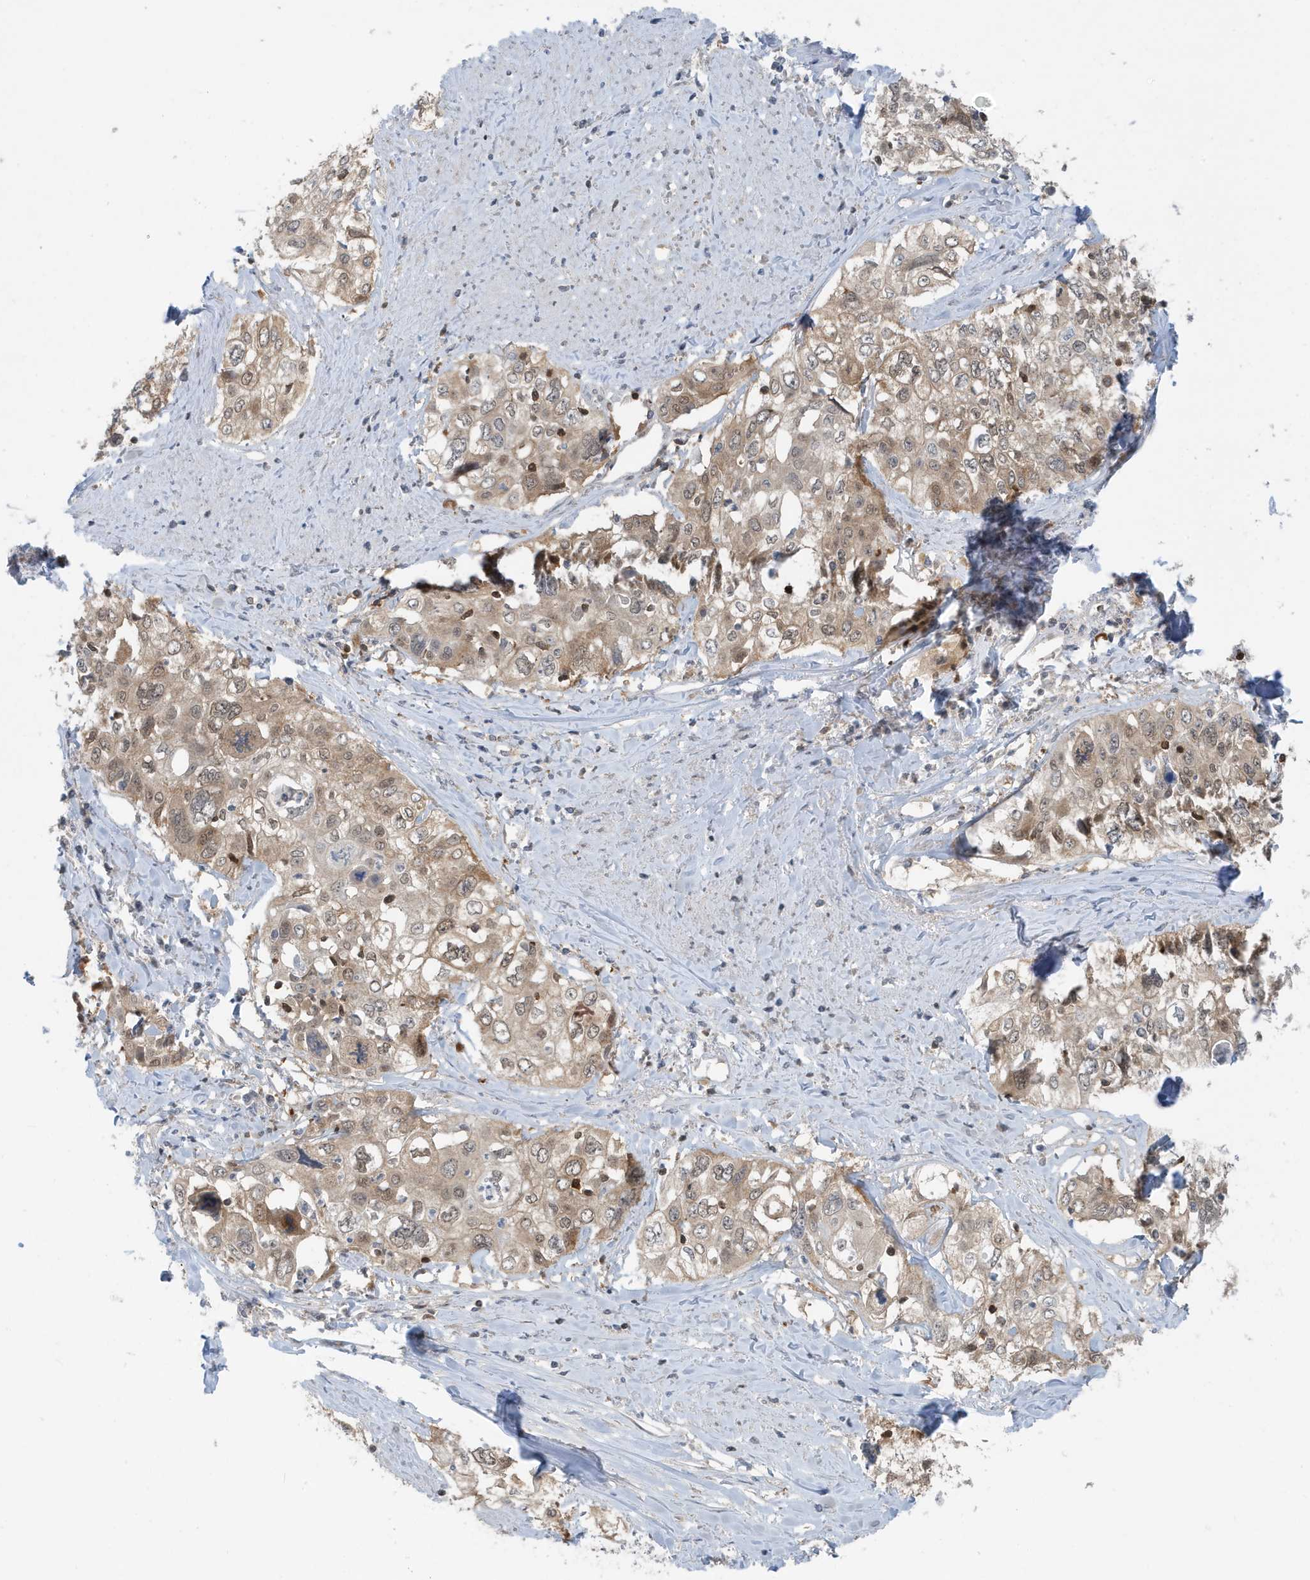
{"staining": {"intensity": "weak", "quantity": ">75%", "location": "cytoplasmic/membranous"}, "tissue": "cervical cancer", "cell_type": "Tumor cells", "image_type": "cancer", "snomed": [{"axis": "morphology", "description": "Squamous cell carcinoma, NOS"}, {"axis": "topography", "description": "Cervix"}], "caption": "This is a micrograph of IHC staining of cervical squamous cell carcinoma, which shows weak staining in the cytoplasmic/membranous of tumor cells.", "gene": "OGA", "patient": {"sex": "female", "age": 31}}